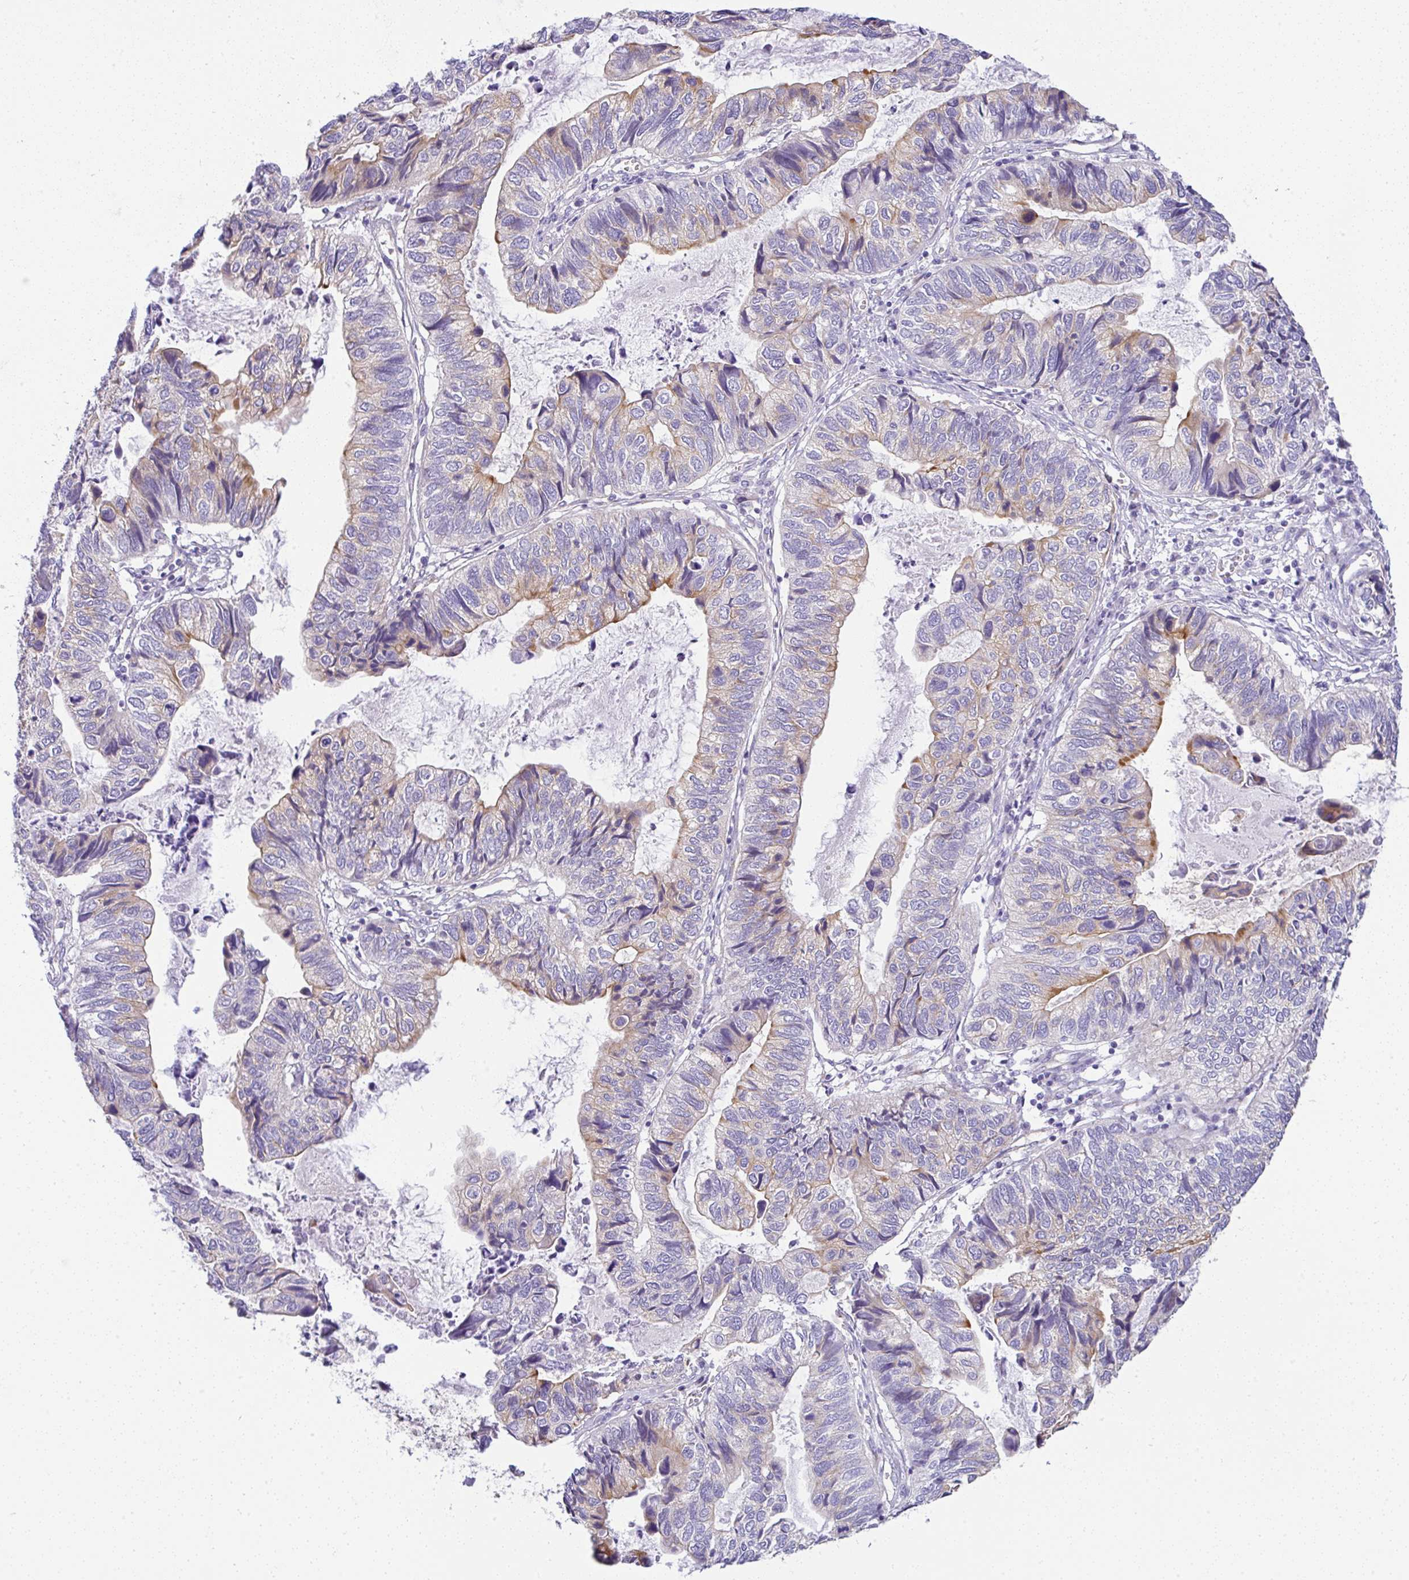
{"staining": {"intensity": "moderate", "quantity": "<25%", "location": "cytoplasmic/membranous"}, "tissue": "stomach cancer", "cell_type": "Tumor cells", "image_type": "cancer", "snomed": [{"axis": "morphology", "description": "Adenocarcinoma, NOS"}, {"axis": "topography", "description": "Stomach, upper"}], "caption": "Immunohistochemical staining of stomach cancer (adenocarcinoma) demonstrates low levels of moderate cytoplasmic/membranous expression in approximately <25% of tumor cells. (Stains: DAB in brown, nuclei in blue, Microscopy: brightfield microscopy at high magnification).", "gene": "FAM177A1", "patient": {"sex": "female", "age": 67}}